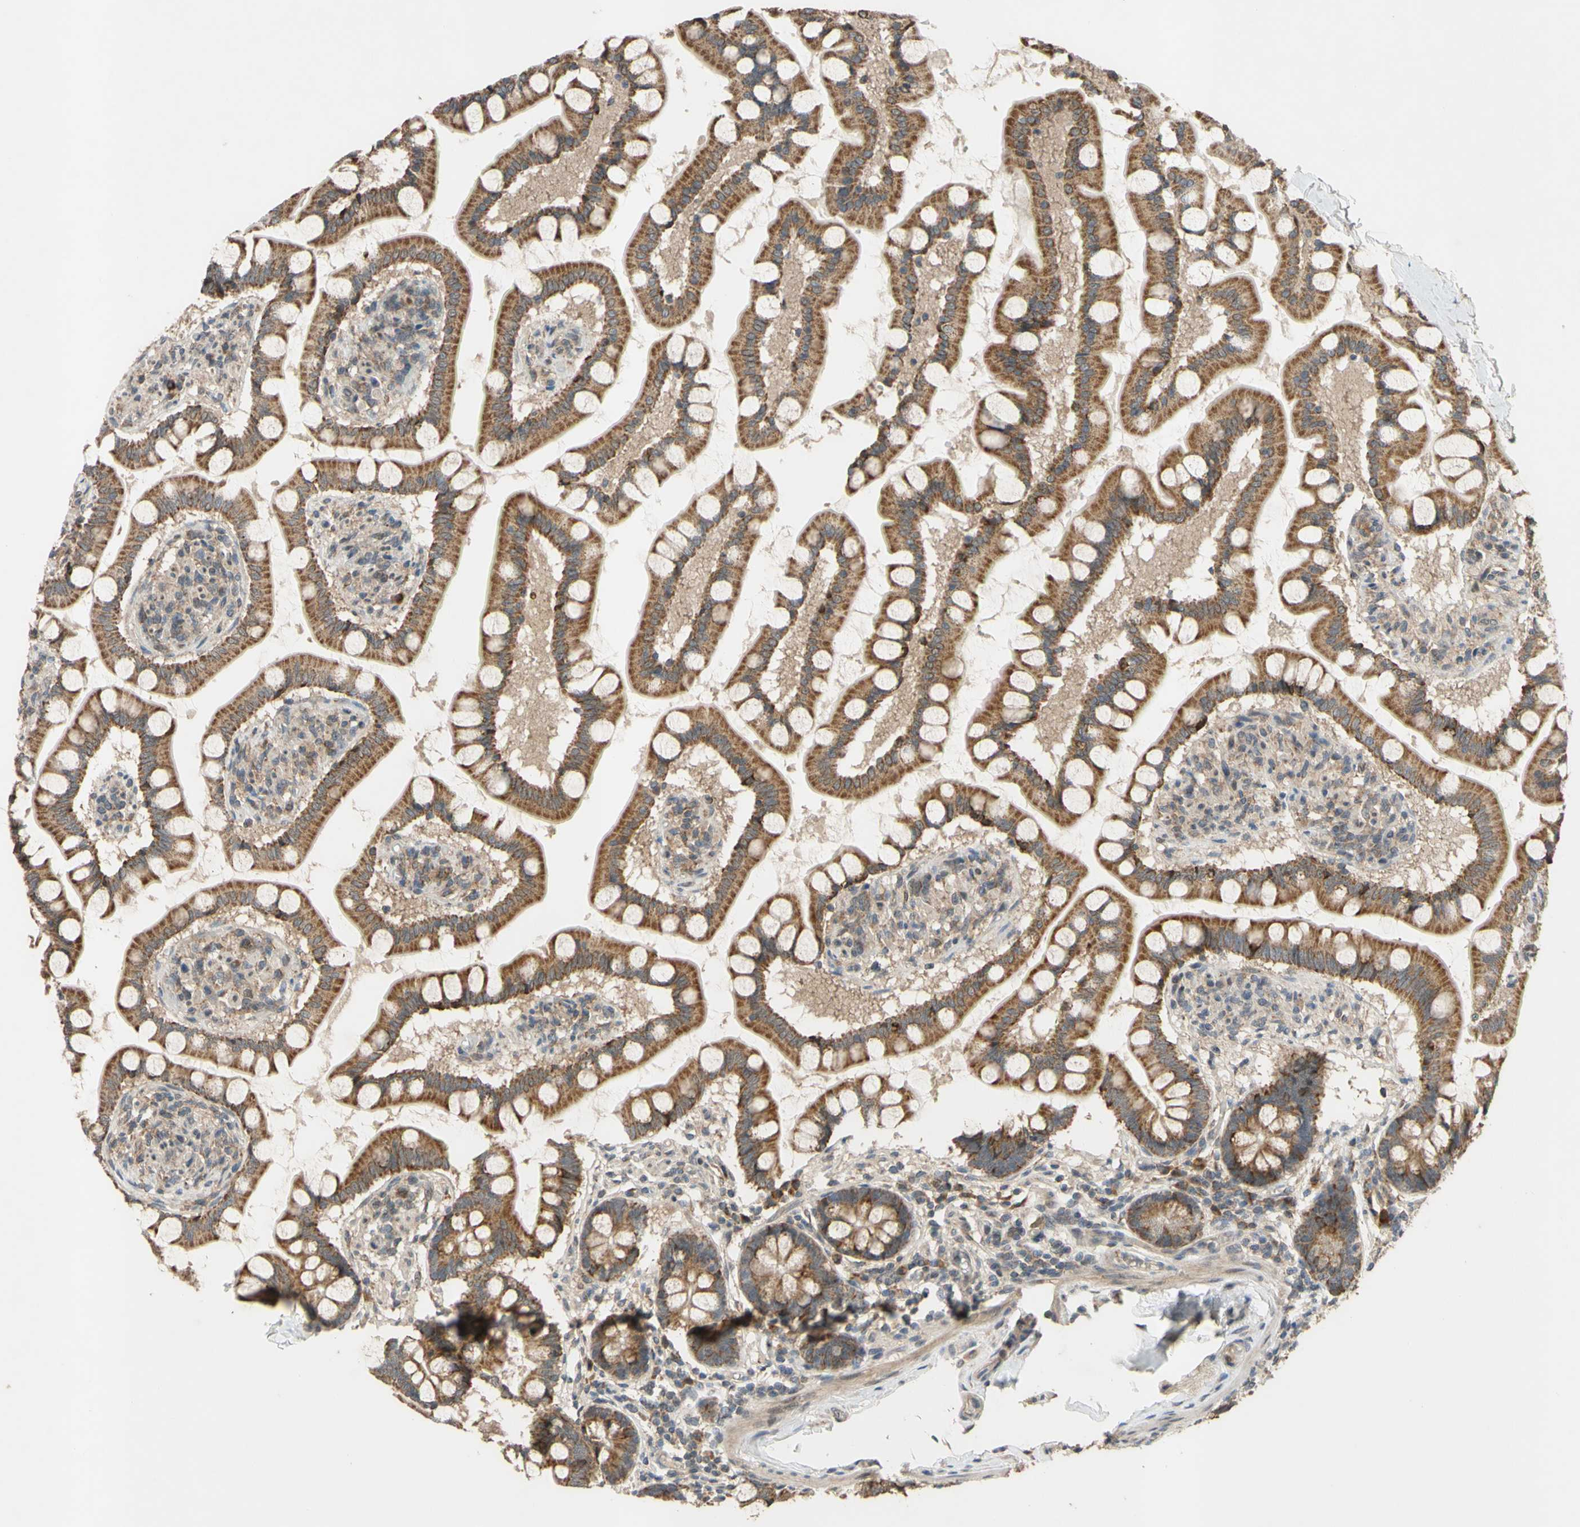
{"staining": {"intensity": "moderate", "quantity": ">75%", "location": "cytoplasmic/membranous"}, "tissue": "small intestine", "cell_type": "Glandular cells", "image_type": "normal", "snomed": [{"axis": "morphology", "description": "Normal tissue, NOS"}, {"axis": "topography", "description": "Small intestine"}], "caption": "Protein staining shows moderate cytoplasmic/membranous expression in about >75% of glandular cells in normal small intestine. (IHC, brightfield microscopy, high magnification).", "gene": "CD164", "patient": {"sex": "male", "age": 41}}